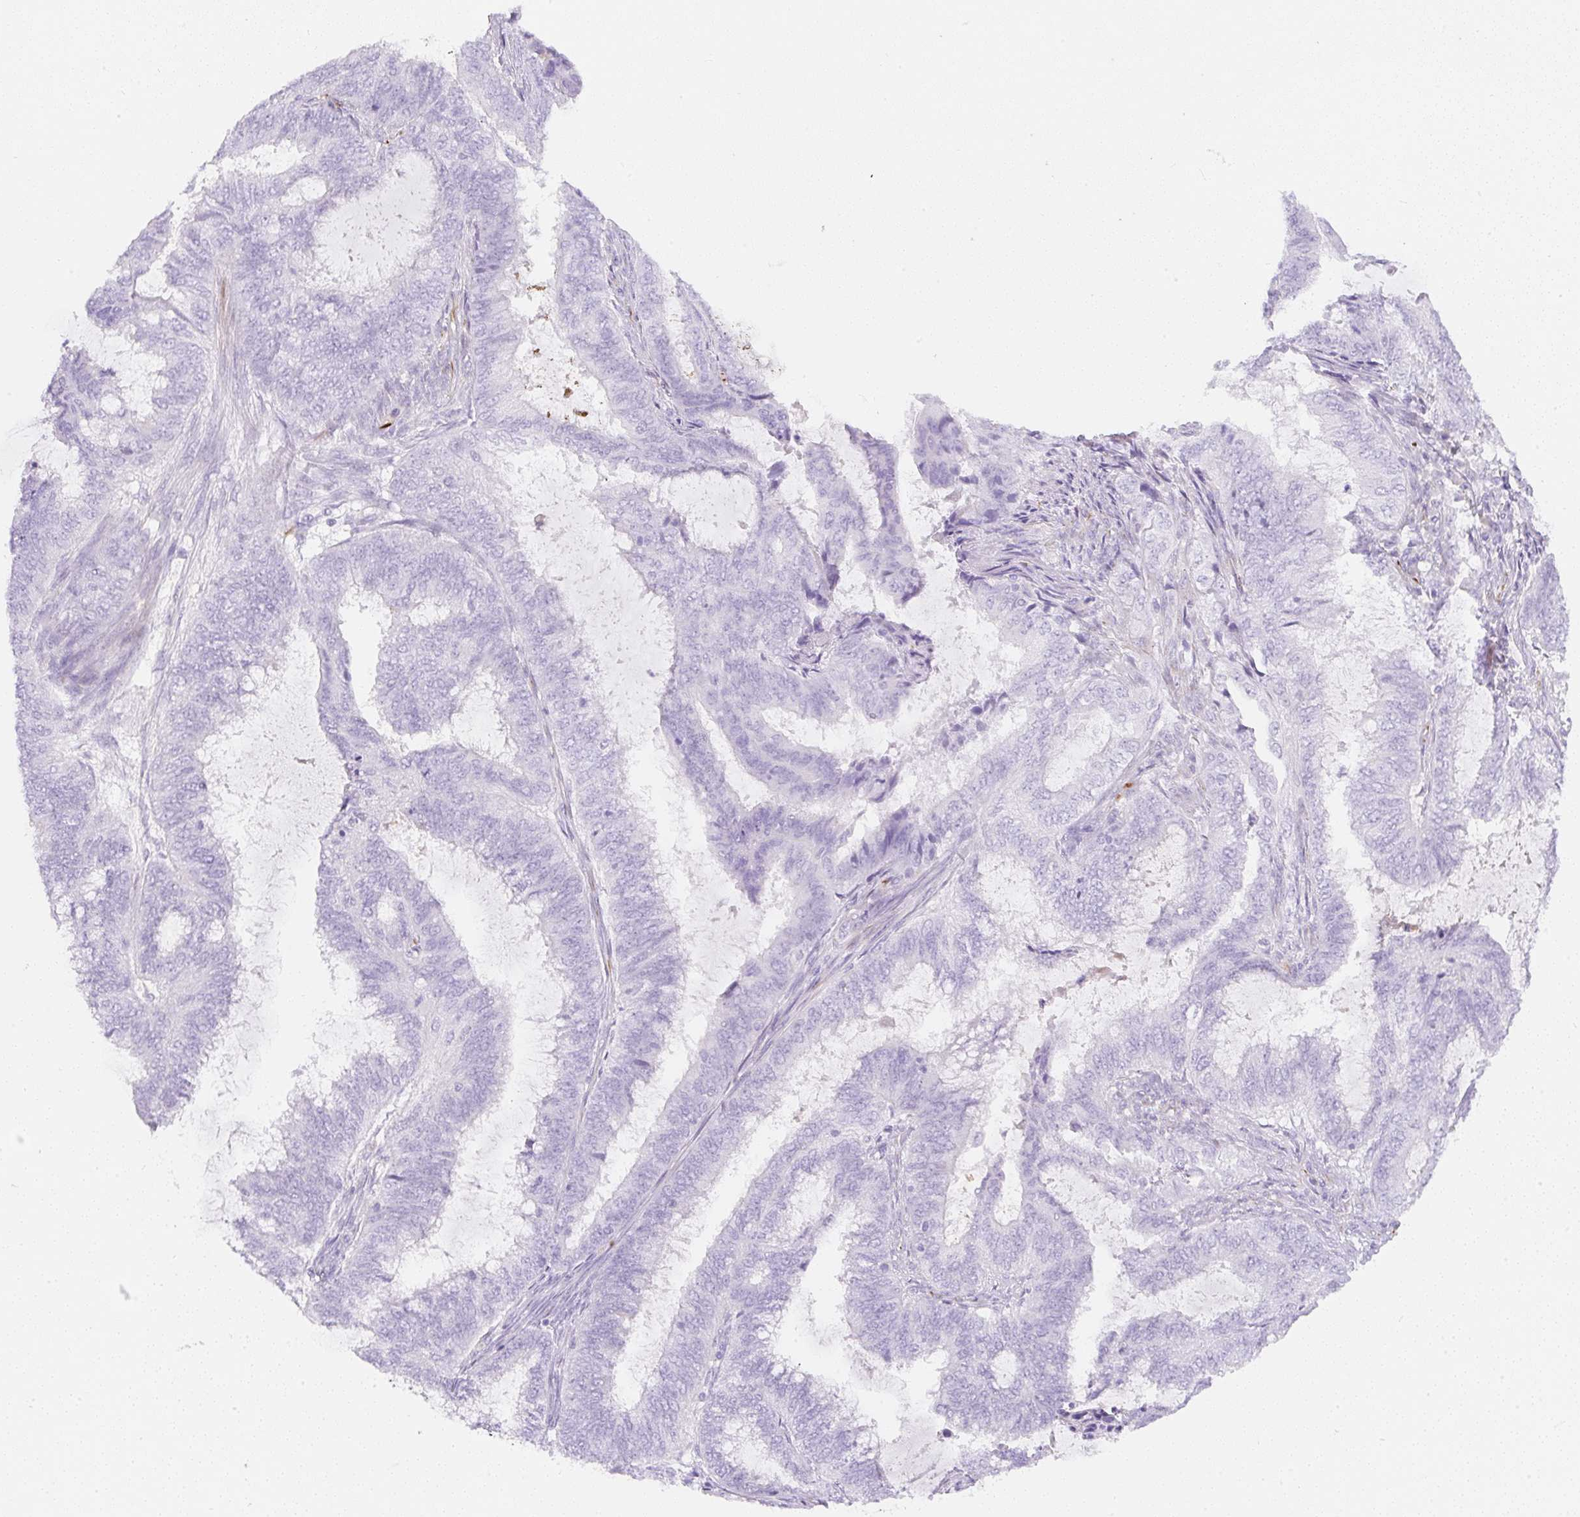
{"staining": {"intensity": "negative", "quantity": "none", "location": "none"}, "tissue": "endometrial cancer", "cell_type": "Tumor cells", "image_type": "cancer", "snomed": [{"axis": "morphology", "description": "Adenocarcinoma, NOS"}, {"axis": "topography", "description": "Endometrium"}], "caption": "DAB (3,3'-diaminobenzidine) immunohistochemical staining of human adenocarcinoma (endometrial) displays no significant staining in tumor cells.", "gene": "ZNF689", "patient": {"sex": "female", "age": 51}}